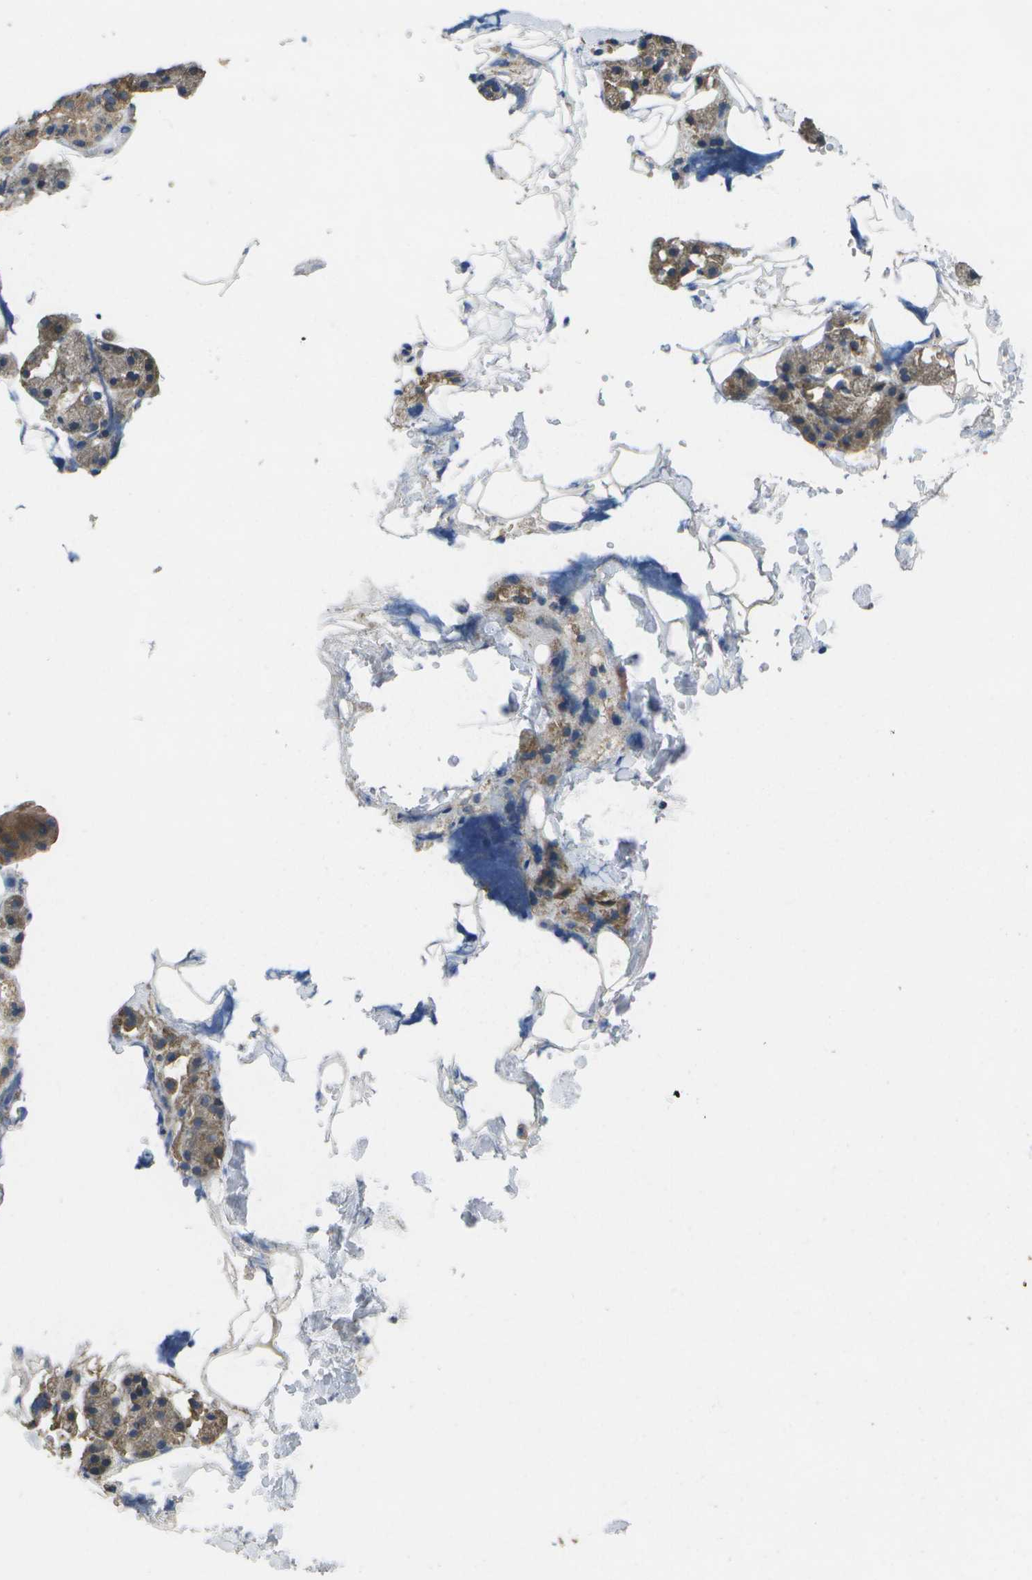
{"staining": {"intensity": "moderate", "quantity": ">75%", "location": "cytoplasmic/membranous"}, "tissue": "salivary gland", "cell_type": "Glandular cells", "image_type": "normal", "snomed": [{"axis": "morphology", "description": "Normal tissue, NOS"}, {"axis": "topography", "description": "Salivary gland"}], "caption": "High-power microscopy captured an immunohistochemistry micrograph of normal salivary gland, revealing moderate cytoplasmic/membranous positivity in about >75% of glandular cells.", "gene": "SACS", "patient": {"sex": "male", "age": 62}}